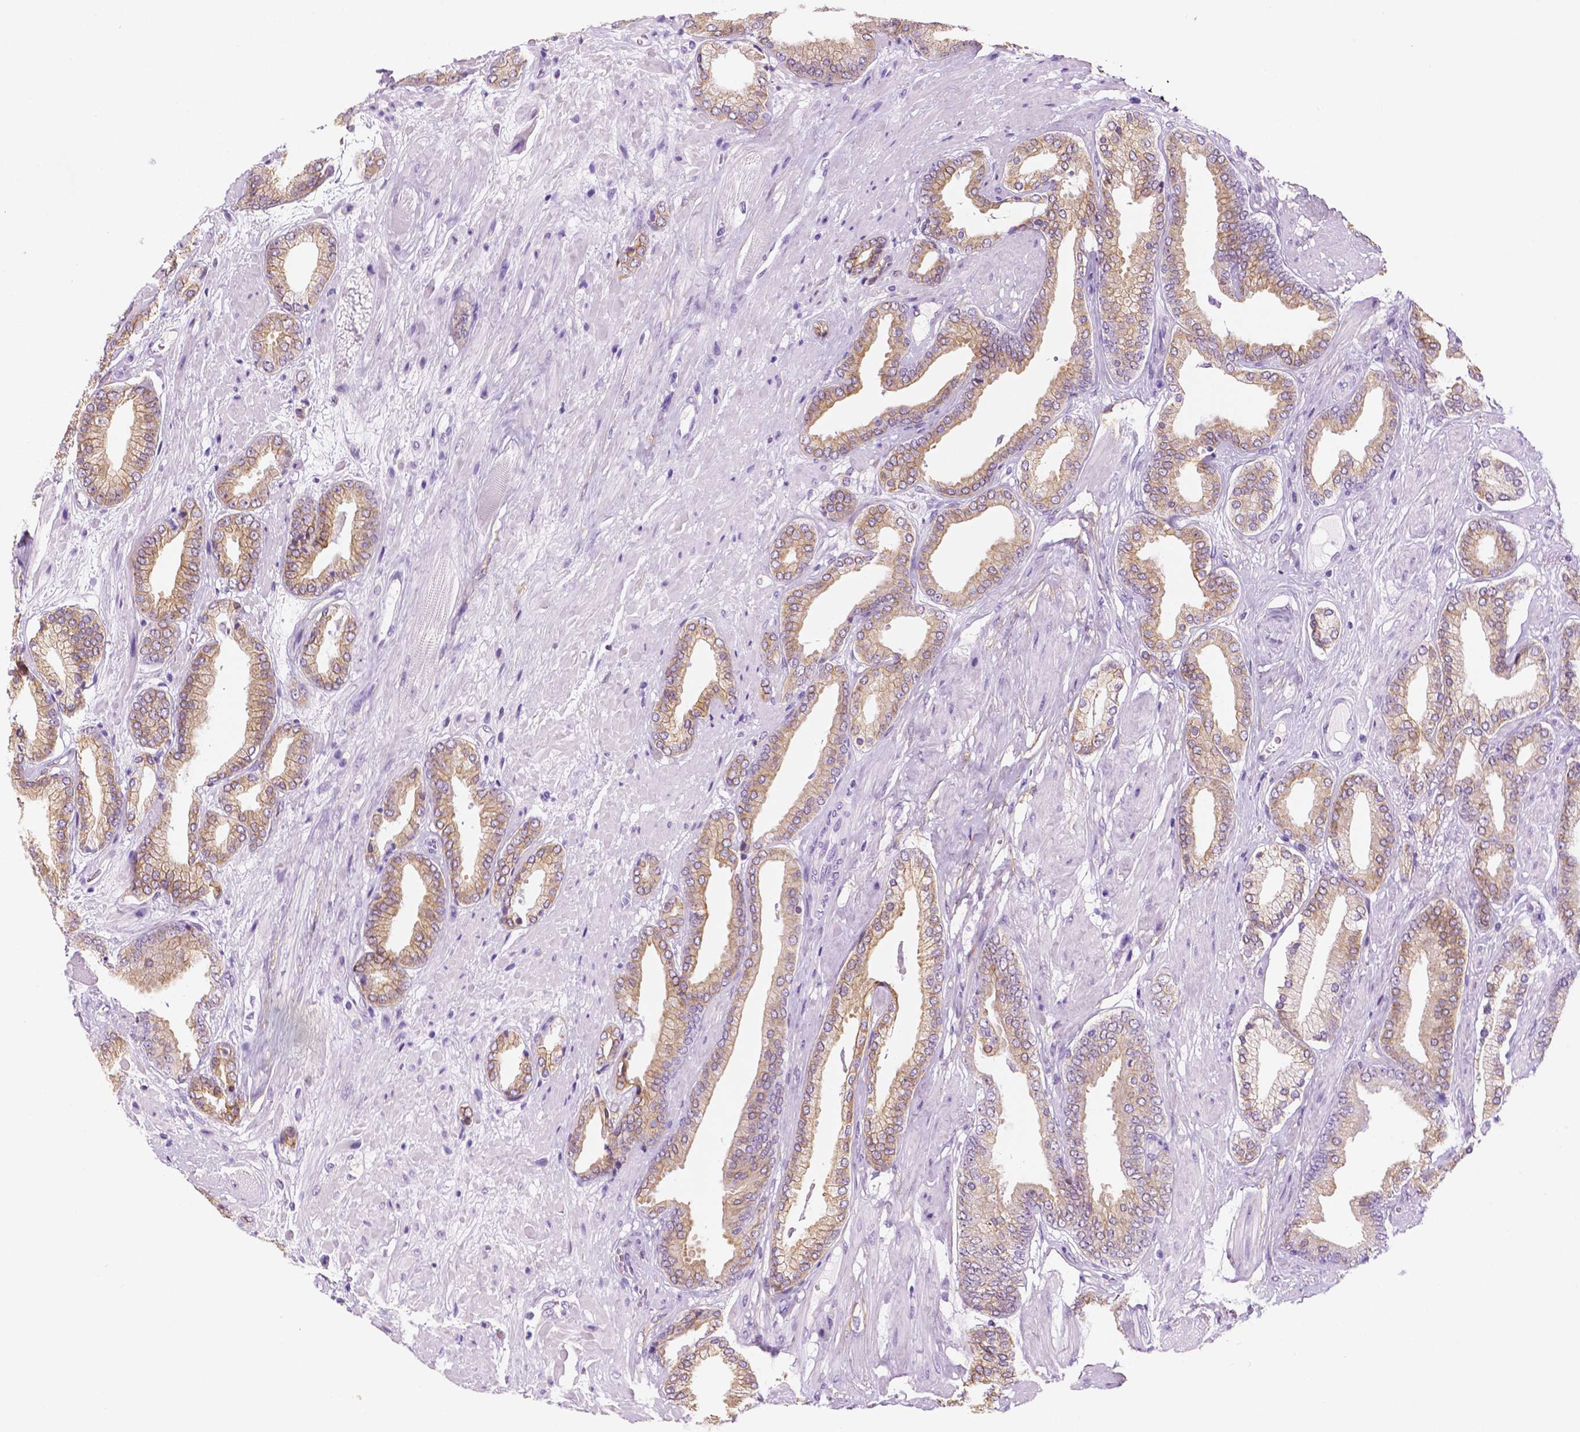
{"staining": {"intensity": "moderate", "quantity": ">75%", "location": "cytoplasmic/membranous"}, "tissue": "prostate cancer", "cell_type": "Tumor cells", "image_type": "cancer", "snomed": [{"axis": "morphology", "description": "Adenocarcinoma, High grade"}, {"axis": "topography", "description": "Prostate"}], "caption": "Moderate cytoplasmic/membranous protein expression is seen in about >75% of tumor cells in prostate cancer (high-grade adenocarcinoma). Nuclei are stained in blue.", "gene": "PPL", "patient": {"sex": "male", "age": 56}}